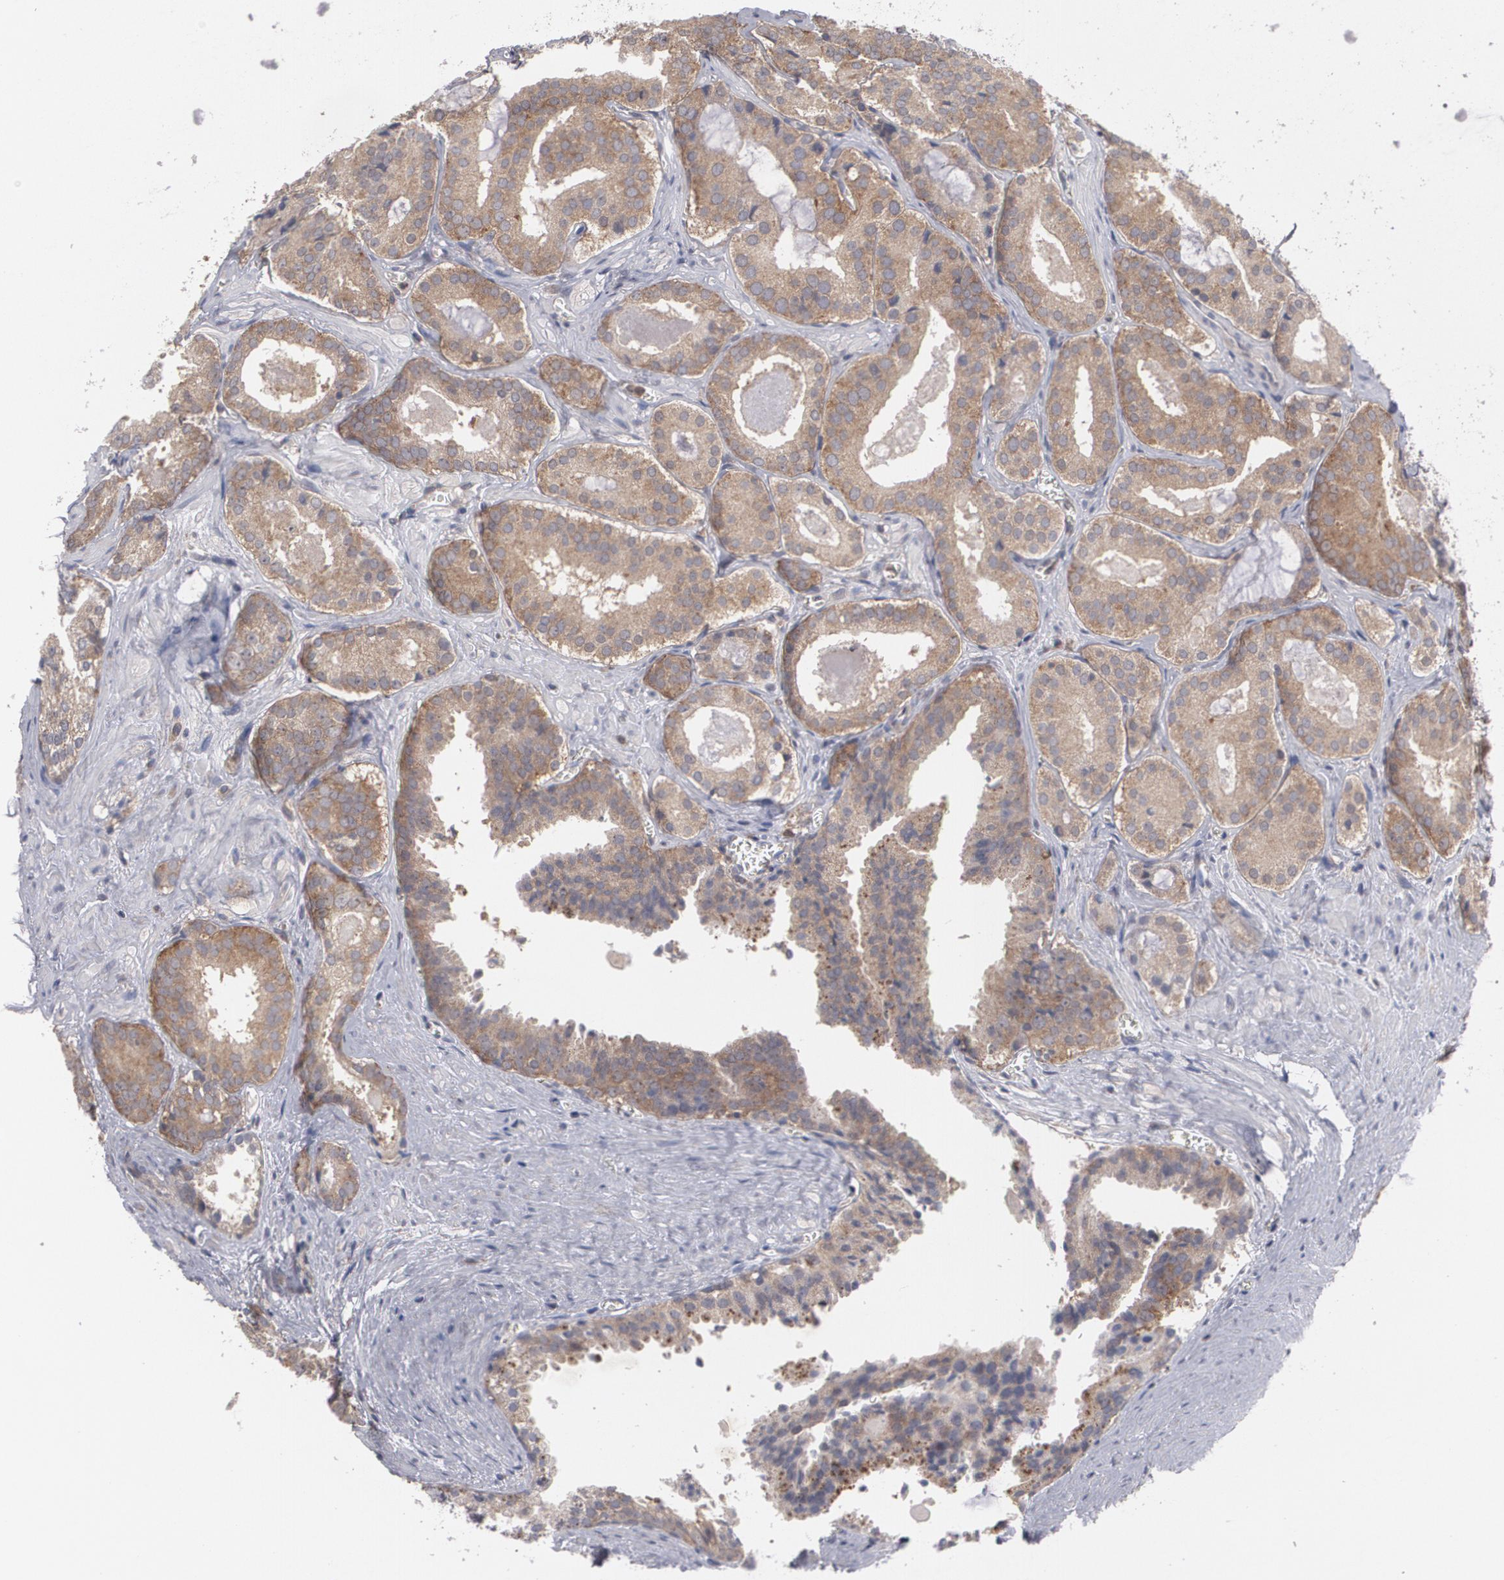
{"staining": {"intensity": "weak", "quantity": ">75%", "location": "cytoplasmic/membranous"}, "tissue": "prostate cancer", "cell_type": "Tumor cells", "image_type": "cancer", "snomed": [{"axis": "morphology", "description": "Adenocarcinoma, Medium grade"}, {"axis": "topography", "description": "Prostate"}], "caption": "Weak cytoplasmic/membranous expression for a protein is identified in about >75% of tumor cells of prostate cancer (medium-grade adenocarcinoma) using immunohistochemistry (IHC).", "gene": "HTT", "patient": {"sex": "male", "age": 64}}